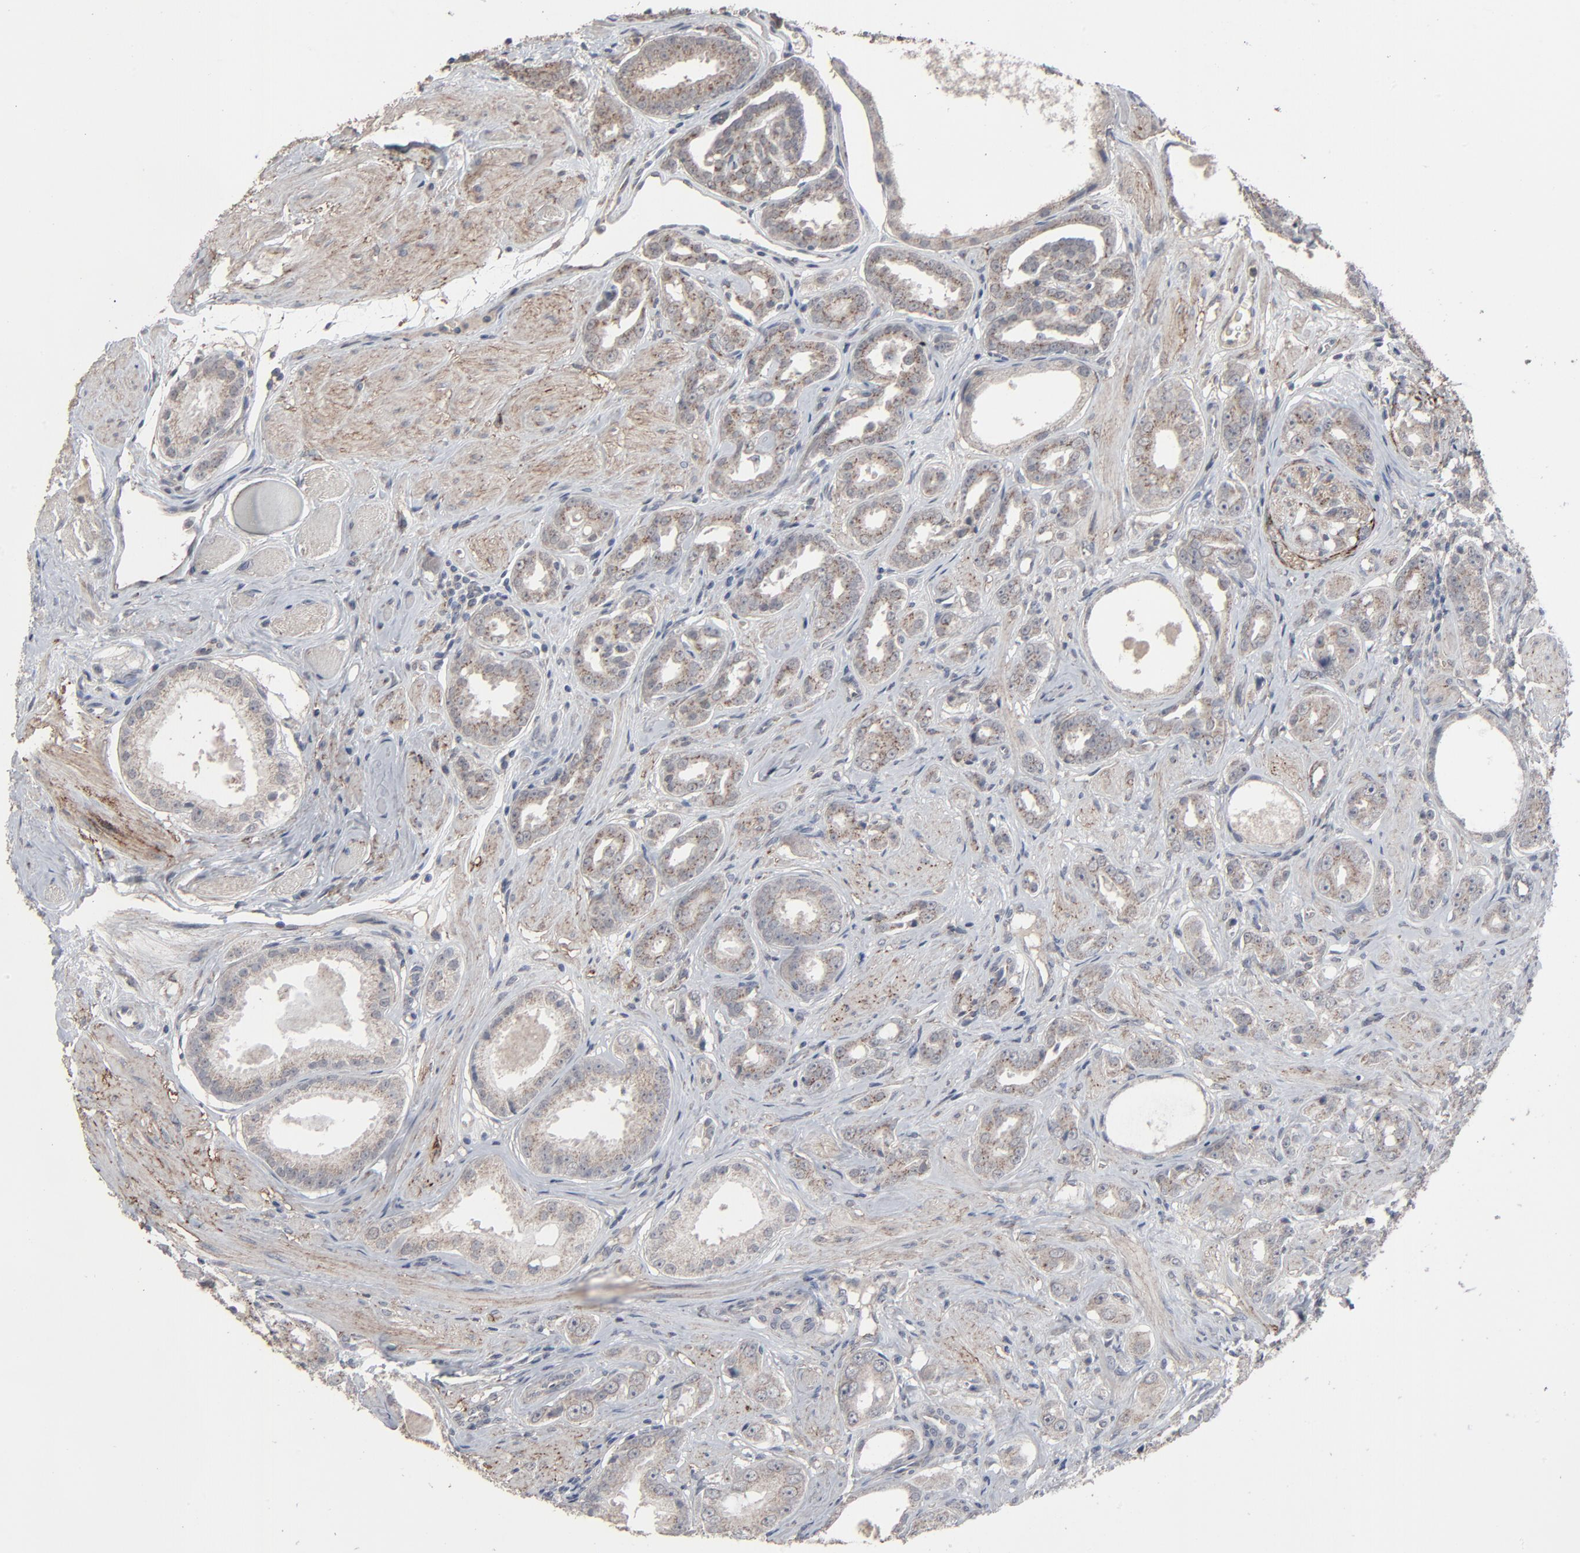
{"staining": {"intensity": "weak", "quantity": ">75%", "location": "cytoplasmic/membranous"}, "tissue": "prostate cancer", "cell_type": "Tumor cells", "image_type": "cancer", "snomed": [{"axis": "morphology", "description": "Adenocarcinoma, Medium grade"}, {"axis": "topography", "description": "Prostate"}], "caption": "Human adenocarcinoma (medium-grade) (prostate) stained with a brown dye reveals weak cytoplasmic/membranous positive positivity in approximately >75% of tumor cells.", "gene": "JAM3", "patient": {"sex": "male", "age": 53}}